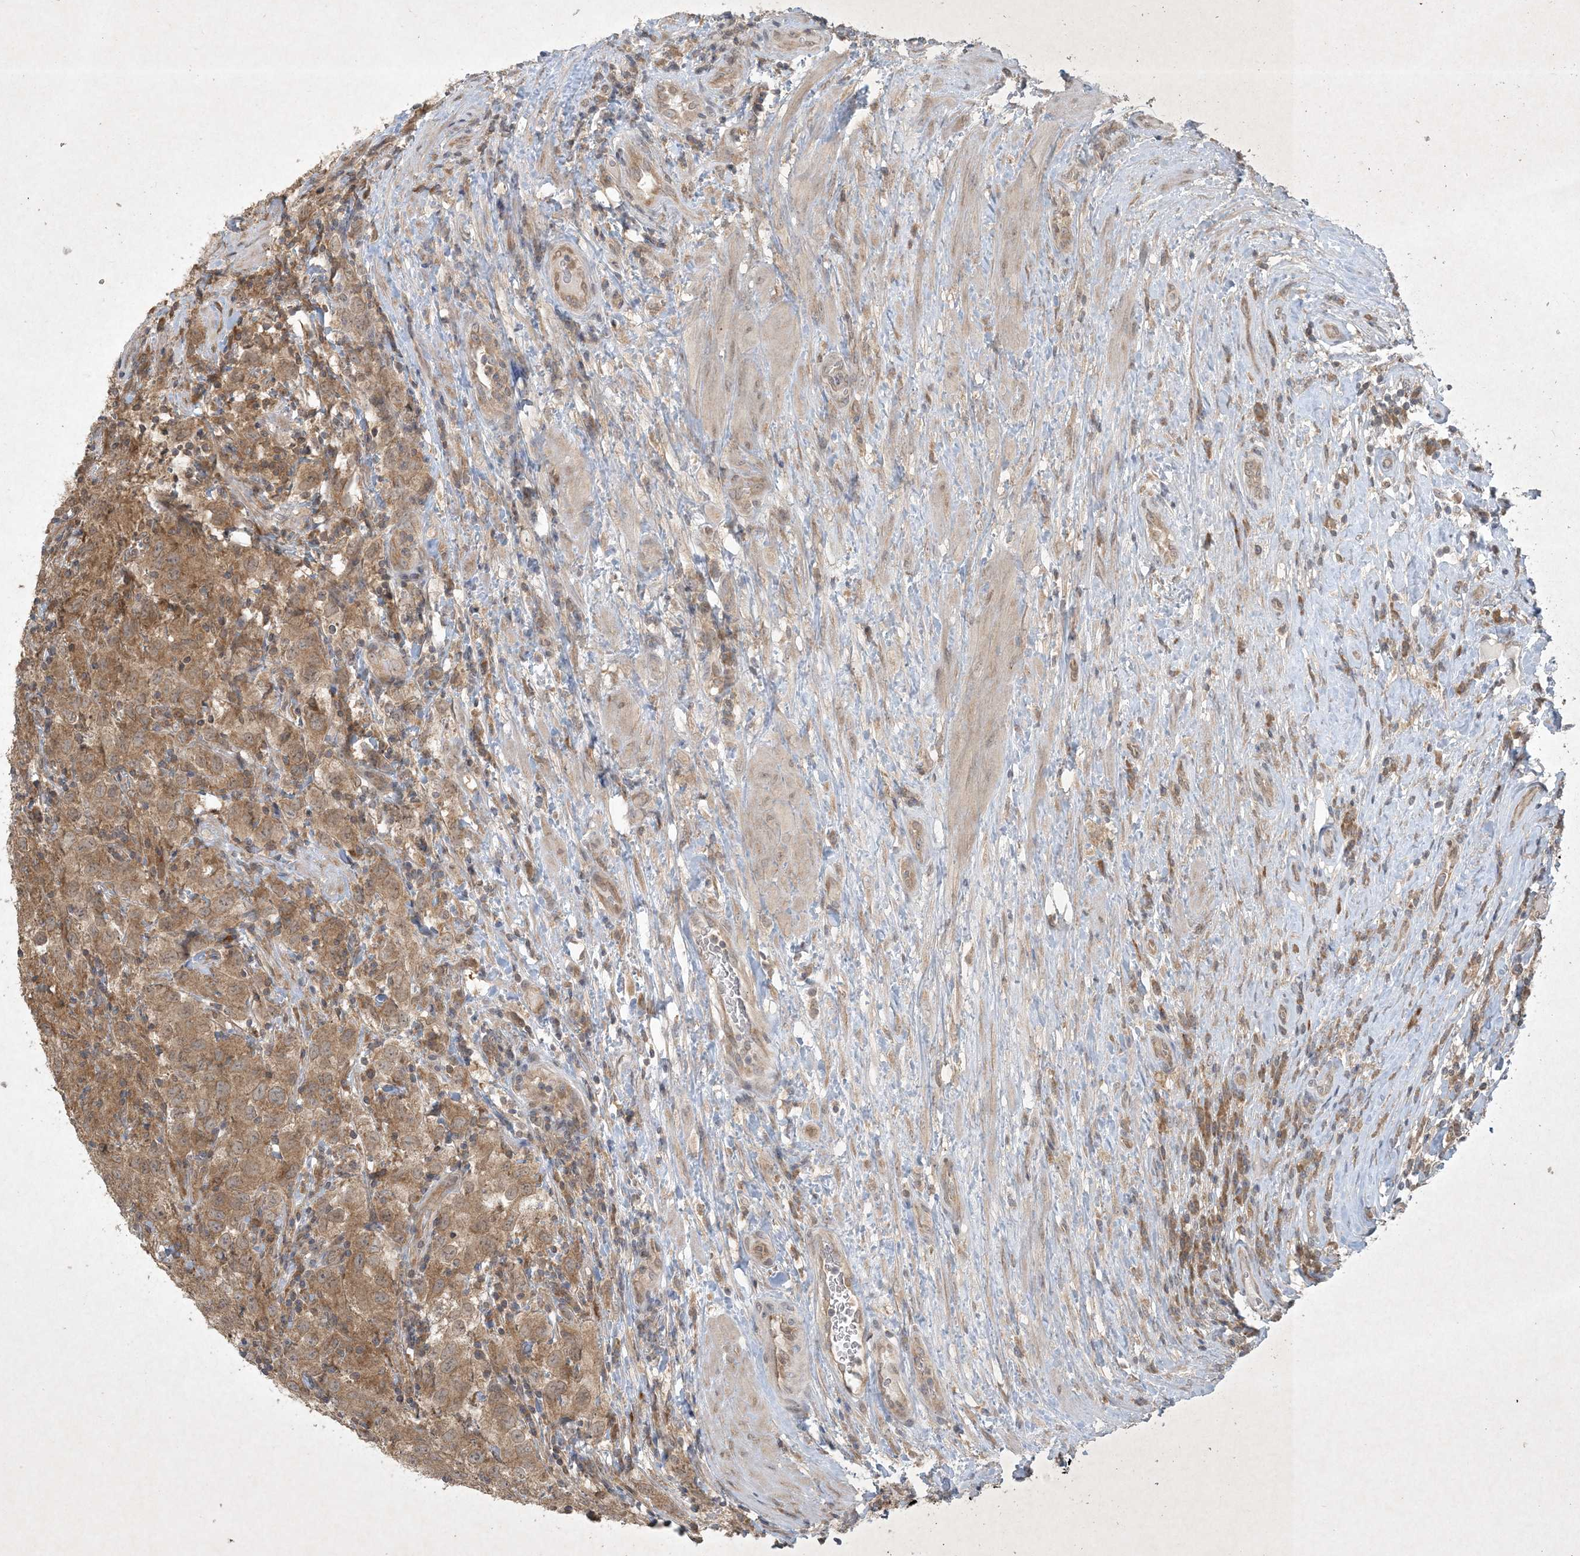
{"staining": {"intensity": "moderate", "quantity": "25%-75%", "location": "cytoplasmic/membranous,nuclear"}, "tissue": "testis cancer", "cell_type": "Tumor cells", "image_type": "cancer", "snomed": [{"axis": "morphology", "description": "Seminoma, NOS"}, {"axis": "morphology", "description": "Carcinoma, Embryonal, NOS"}, {"axis": "topography", "description": "Testis"}], "caption": "Testis cancer tissue shows moderate cytoplasmic/membranous and nuclear positivity in about 25%-75% of tumor cells, visualized by immunohistochemistry. Nuclei are stained in blue.", "gene": "NRBP2", "patient": {"sex": "male", "age": 43}}